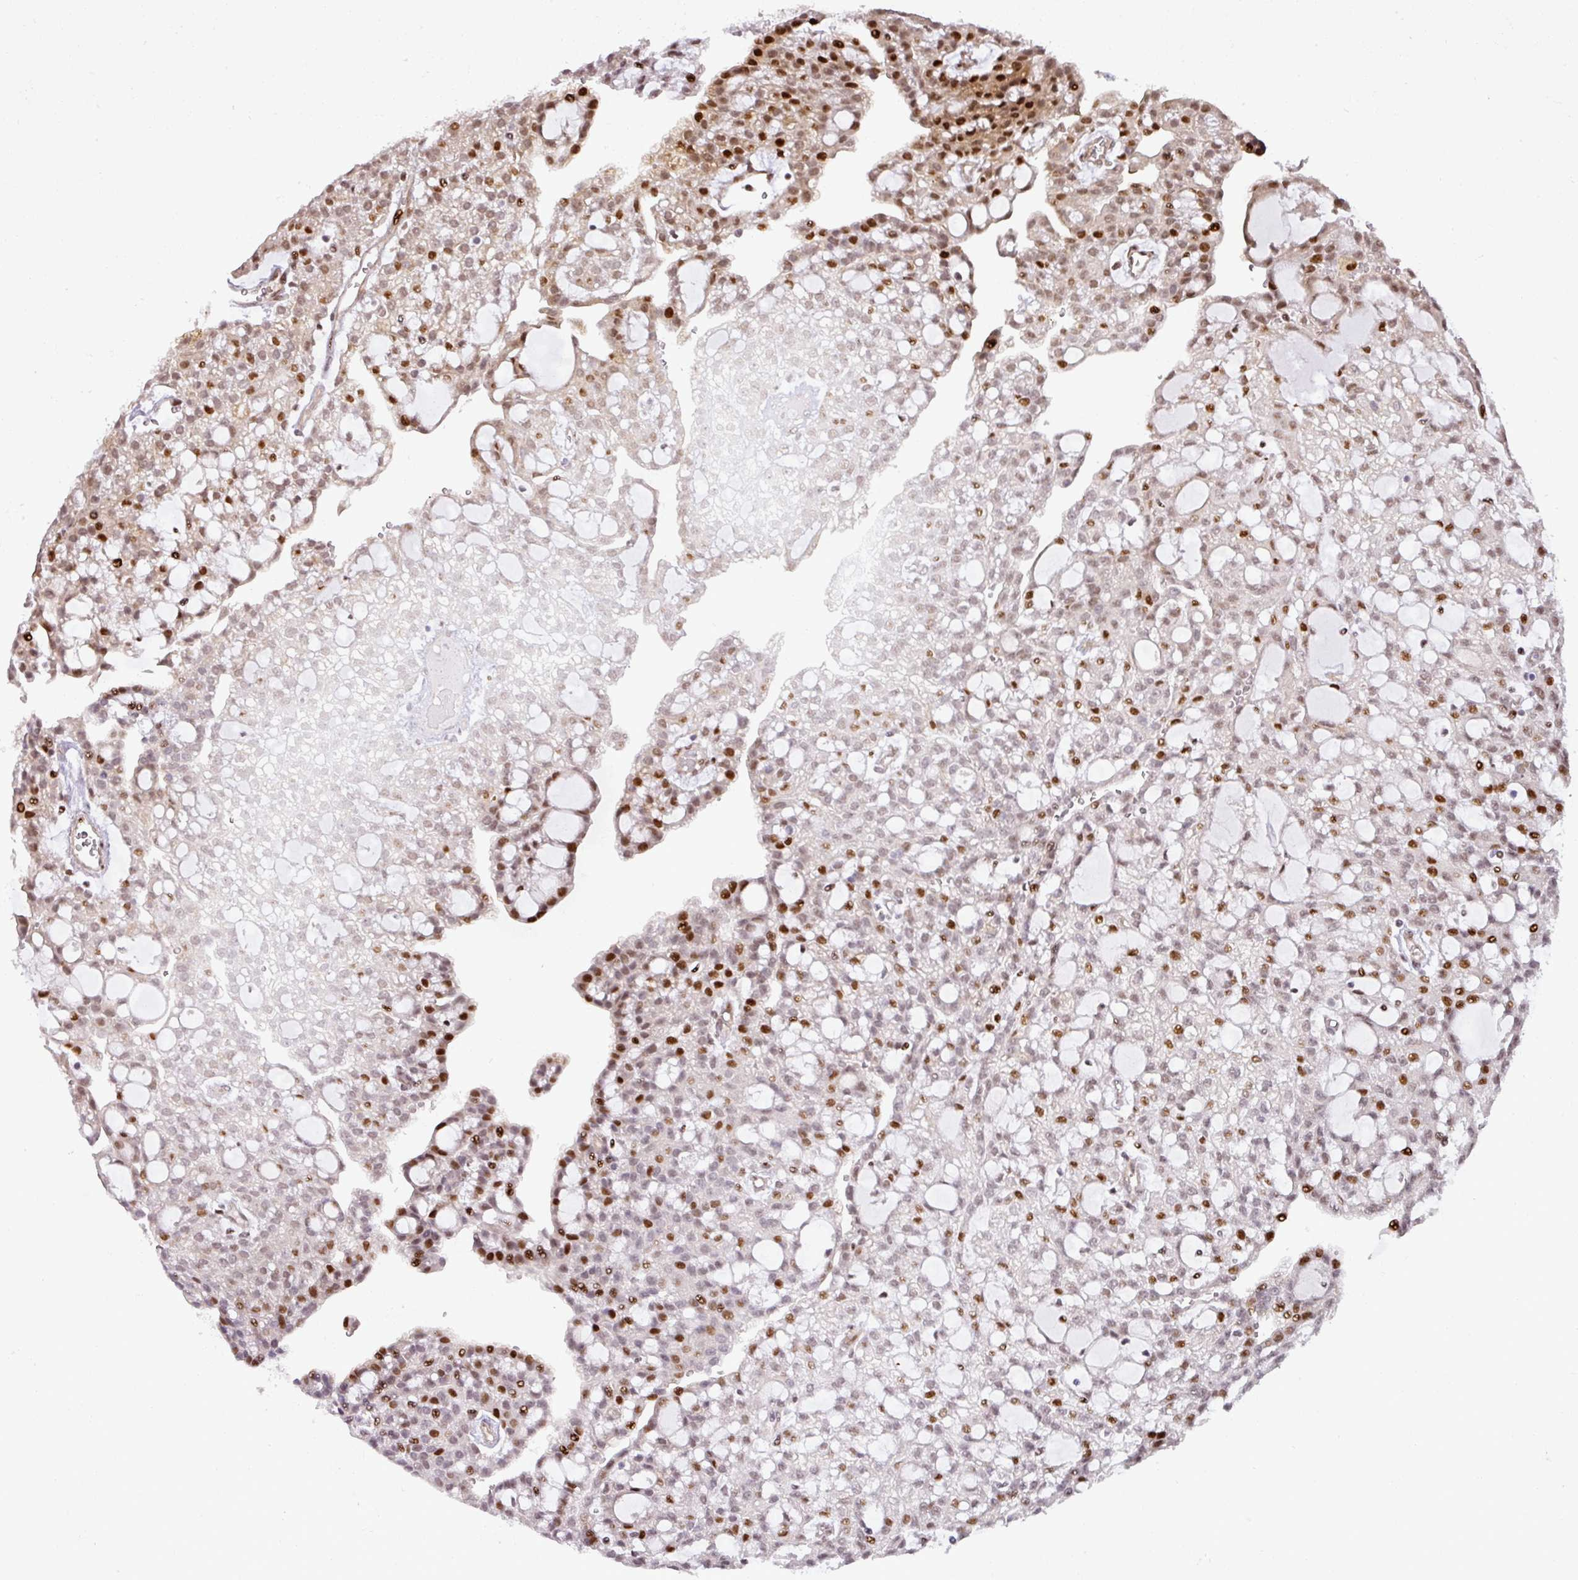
{"staining": {"intensity": "moderate", "quantity": "25%-75%", "location": "nuclear"}, "tissue": "renal cancer", "cell_type": "Tumor cells", "image_type": "cancer", "snomed": [{"axis": "morphology", "description": "Adenocarcinoma, NOS"}, {"axis": "topography", "description": "Kidney"}], "caption": "Adenocarcinoma (renal) was stained to show a protein in brown. There is medium levels of moderate nuclear positivity in approximately 25%-75% of tumor cells. (brown staining indicates protein expression, while blue staining denotes nuclei).", "gene": "MYSM1", "patient": {"sex": "male", "age": 63}}